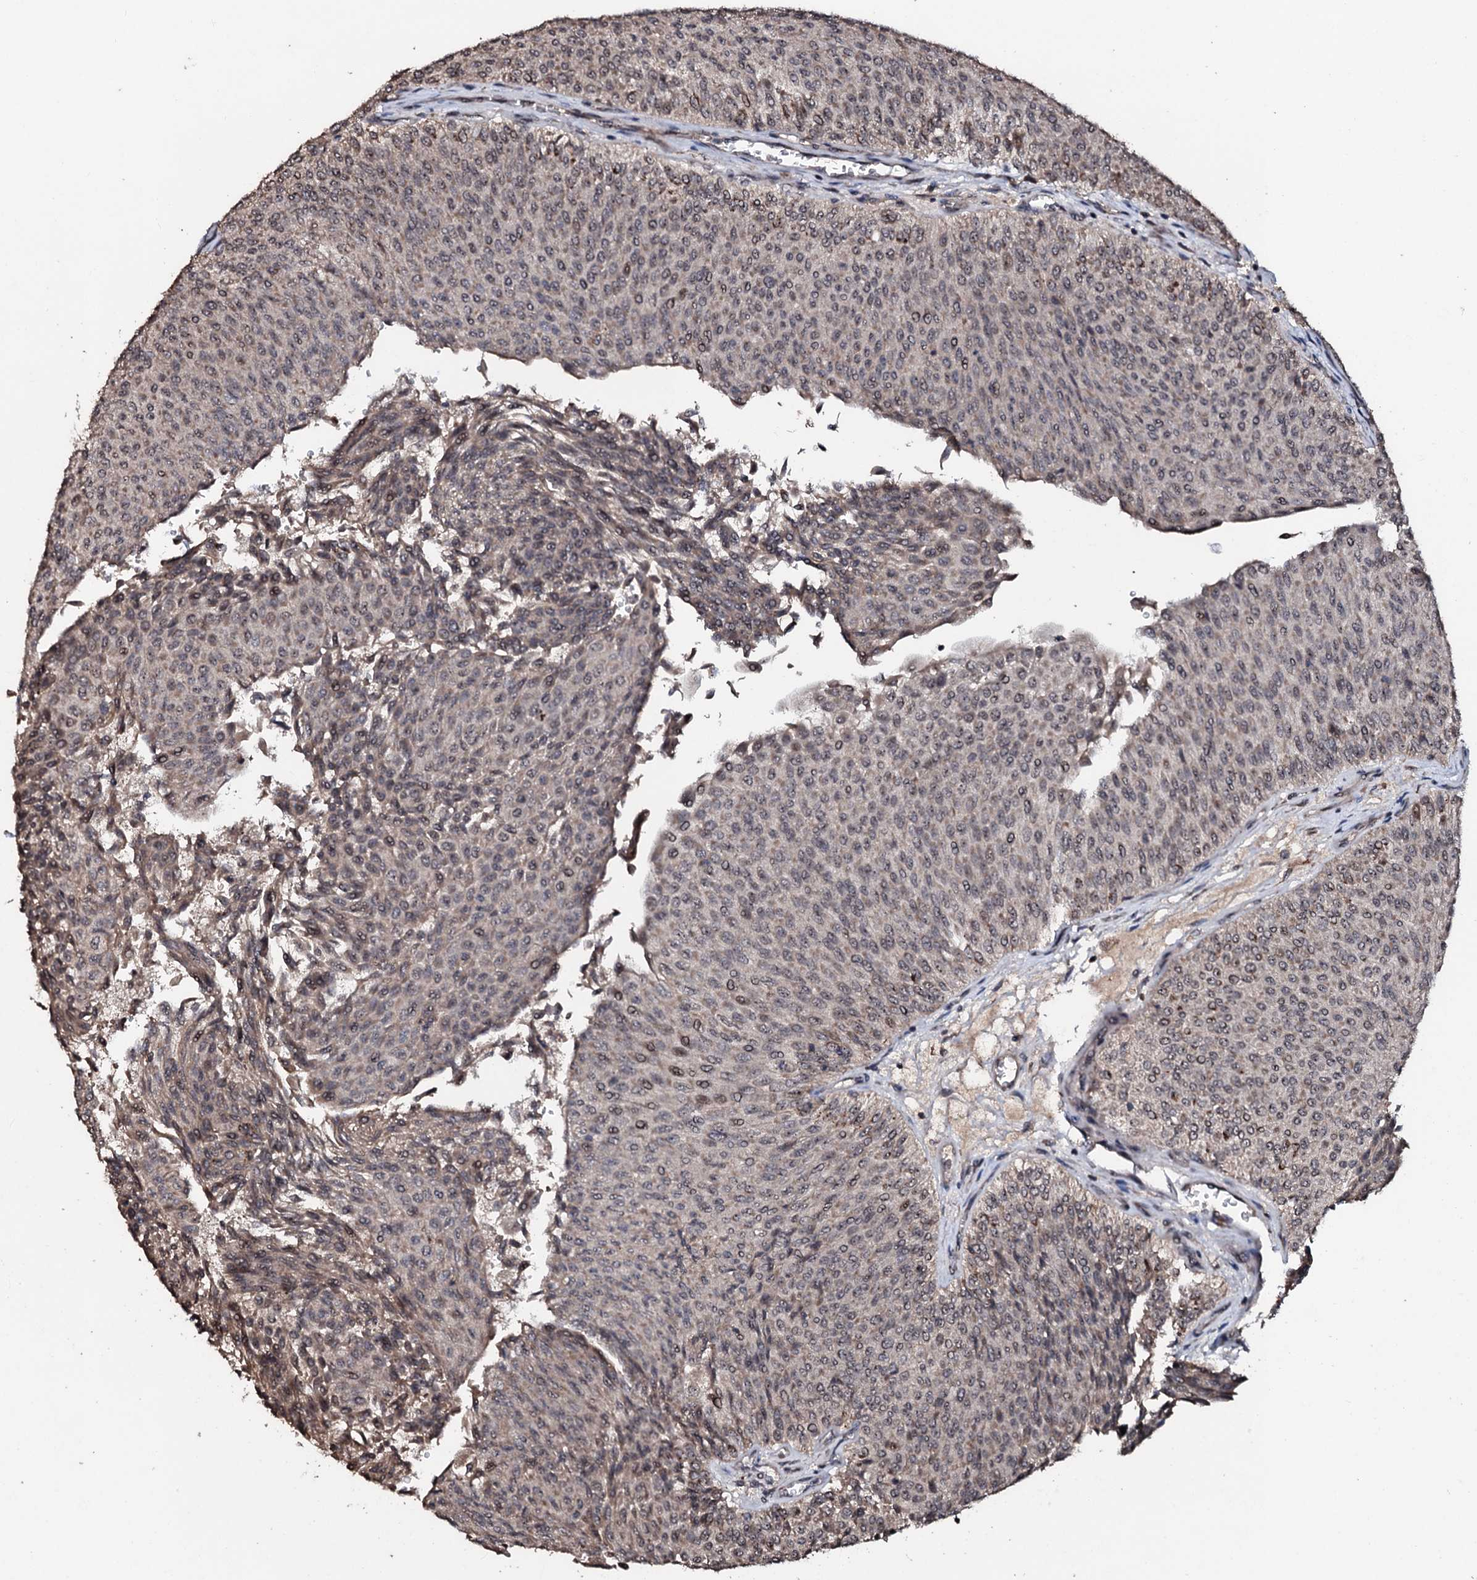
{"staining": {"intensity": "moderate", "quantity": ">75%", "location": "nuclear"}, "tissue": "urothelial cancer", "cell_type": "Tumor cells", "image_type": "cancer", "snomed": [{"axis": "morphology", "description": "Urothelial carcinoma, Low grade"}, {"axis": "topography", "description": "Urinary bladder"}], "caption": "Brown immunohistochemical staining in human urothelial carcinoma (low-grade) reveals moderate nuclear staining in approximately >75% of tumor cells. The staining was performed using DAB to visualize the protein expression in brown, while the nuclei were stained in blue with hematoxylin (Magnification: 20x).", "gene": "SUPT7L", "patient": {"sex": "male", "age": 78}}